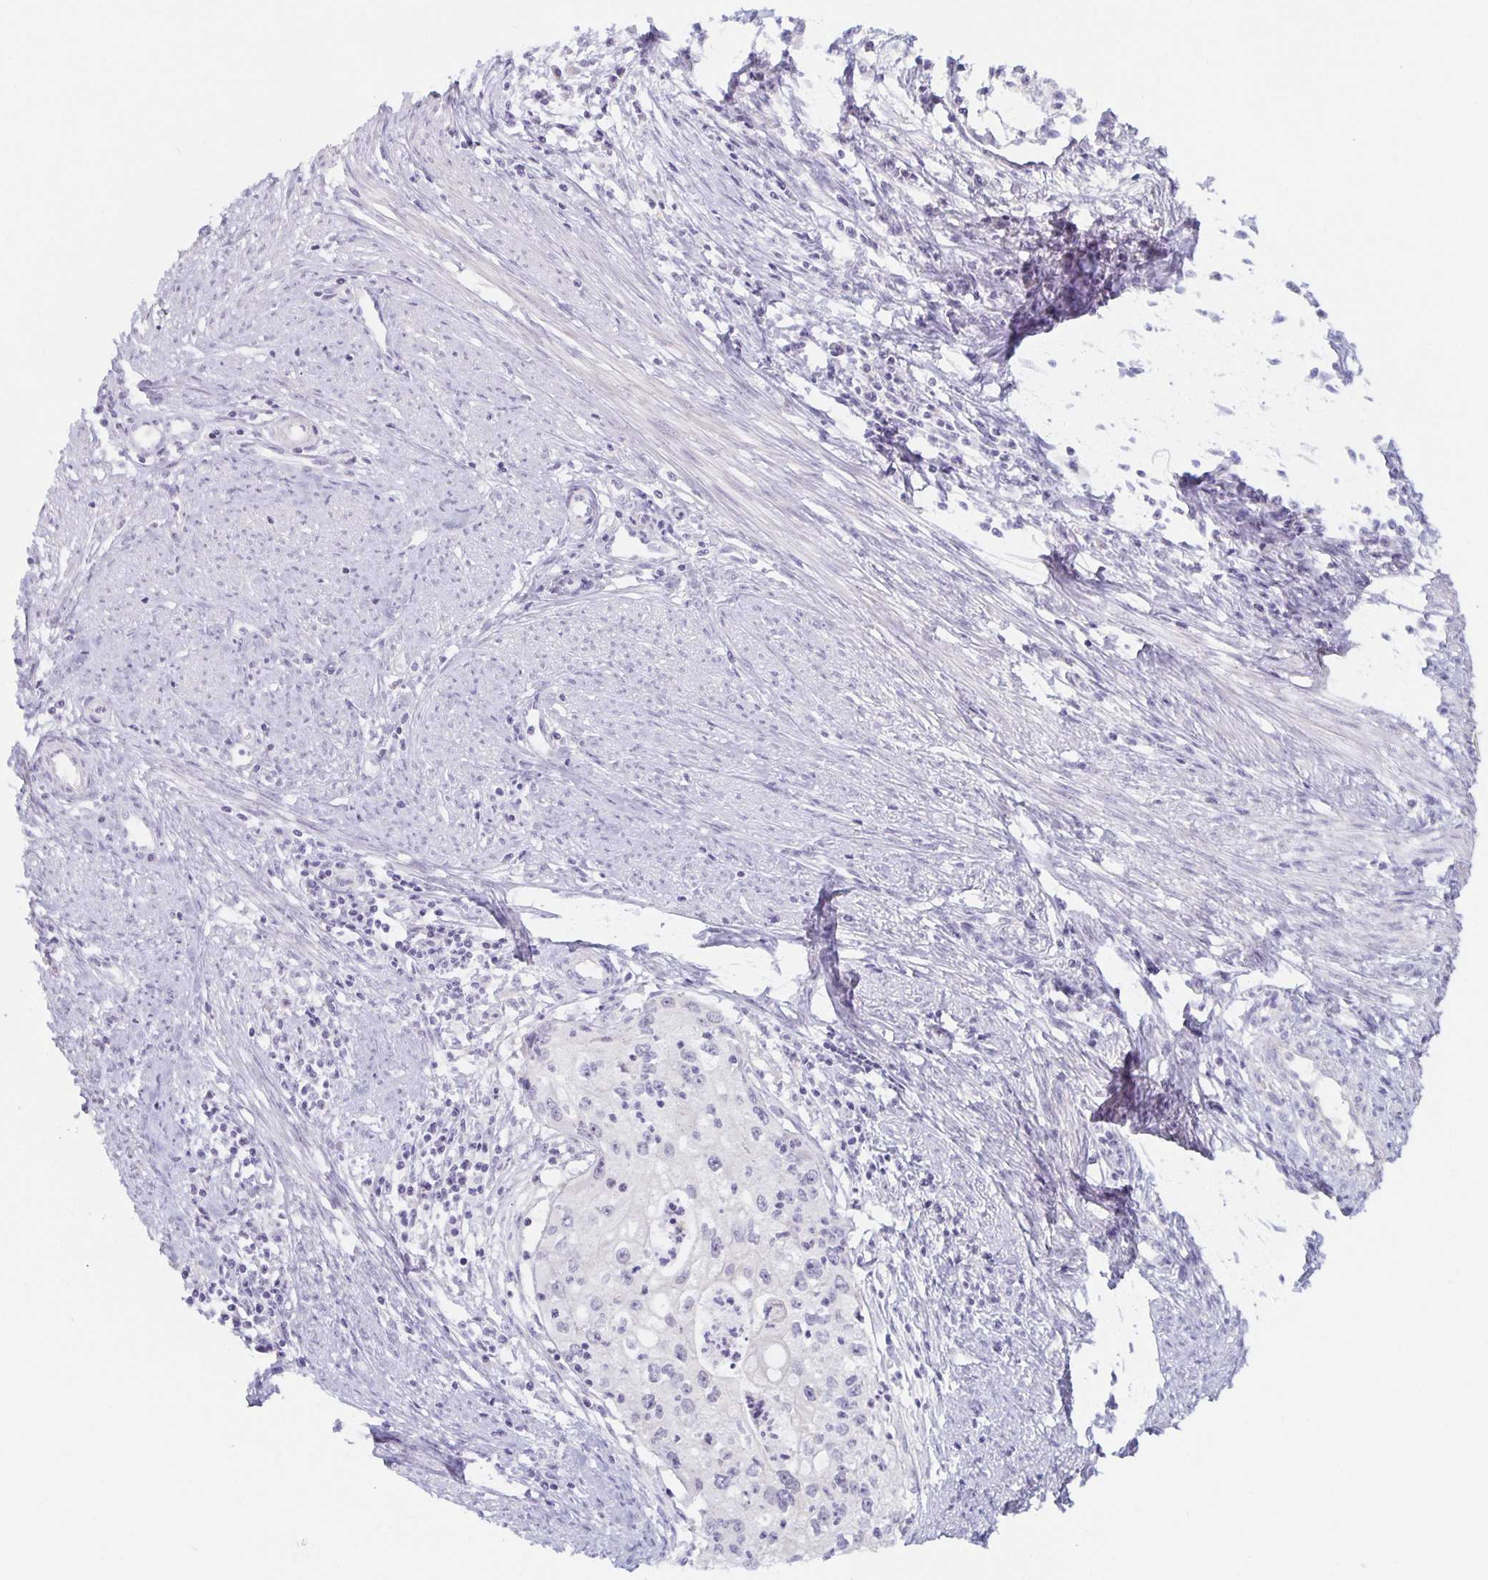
{"staining": {"intensity": "negative", "quantity": "none", "location": "none"}, "tissue": "cervical cancer", "cell_type": "Tumor cells", "image_type": "cancer", "snomed": [{"axis": "morphology", "description": "Squamous cell carcinoma, NOS"}, {"axis": "topography", "description": "Cervix"}], "caption": "Photomicrograph shows no significant protein positivity in tumor cells of cervical squamous cell carcinoma. The staining was performed using DAB (3,3'-diaminobenzidine) to visualize the protein expression in brown, while the nuclei were stained in blue with hematoxylin (Magnification: 20x).", "gene": "NUP85", "patient": {"sex": "female", "age": 40}}